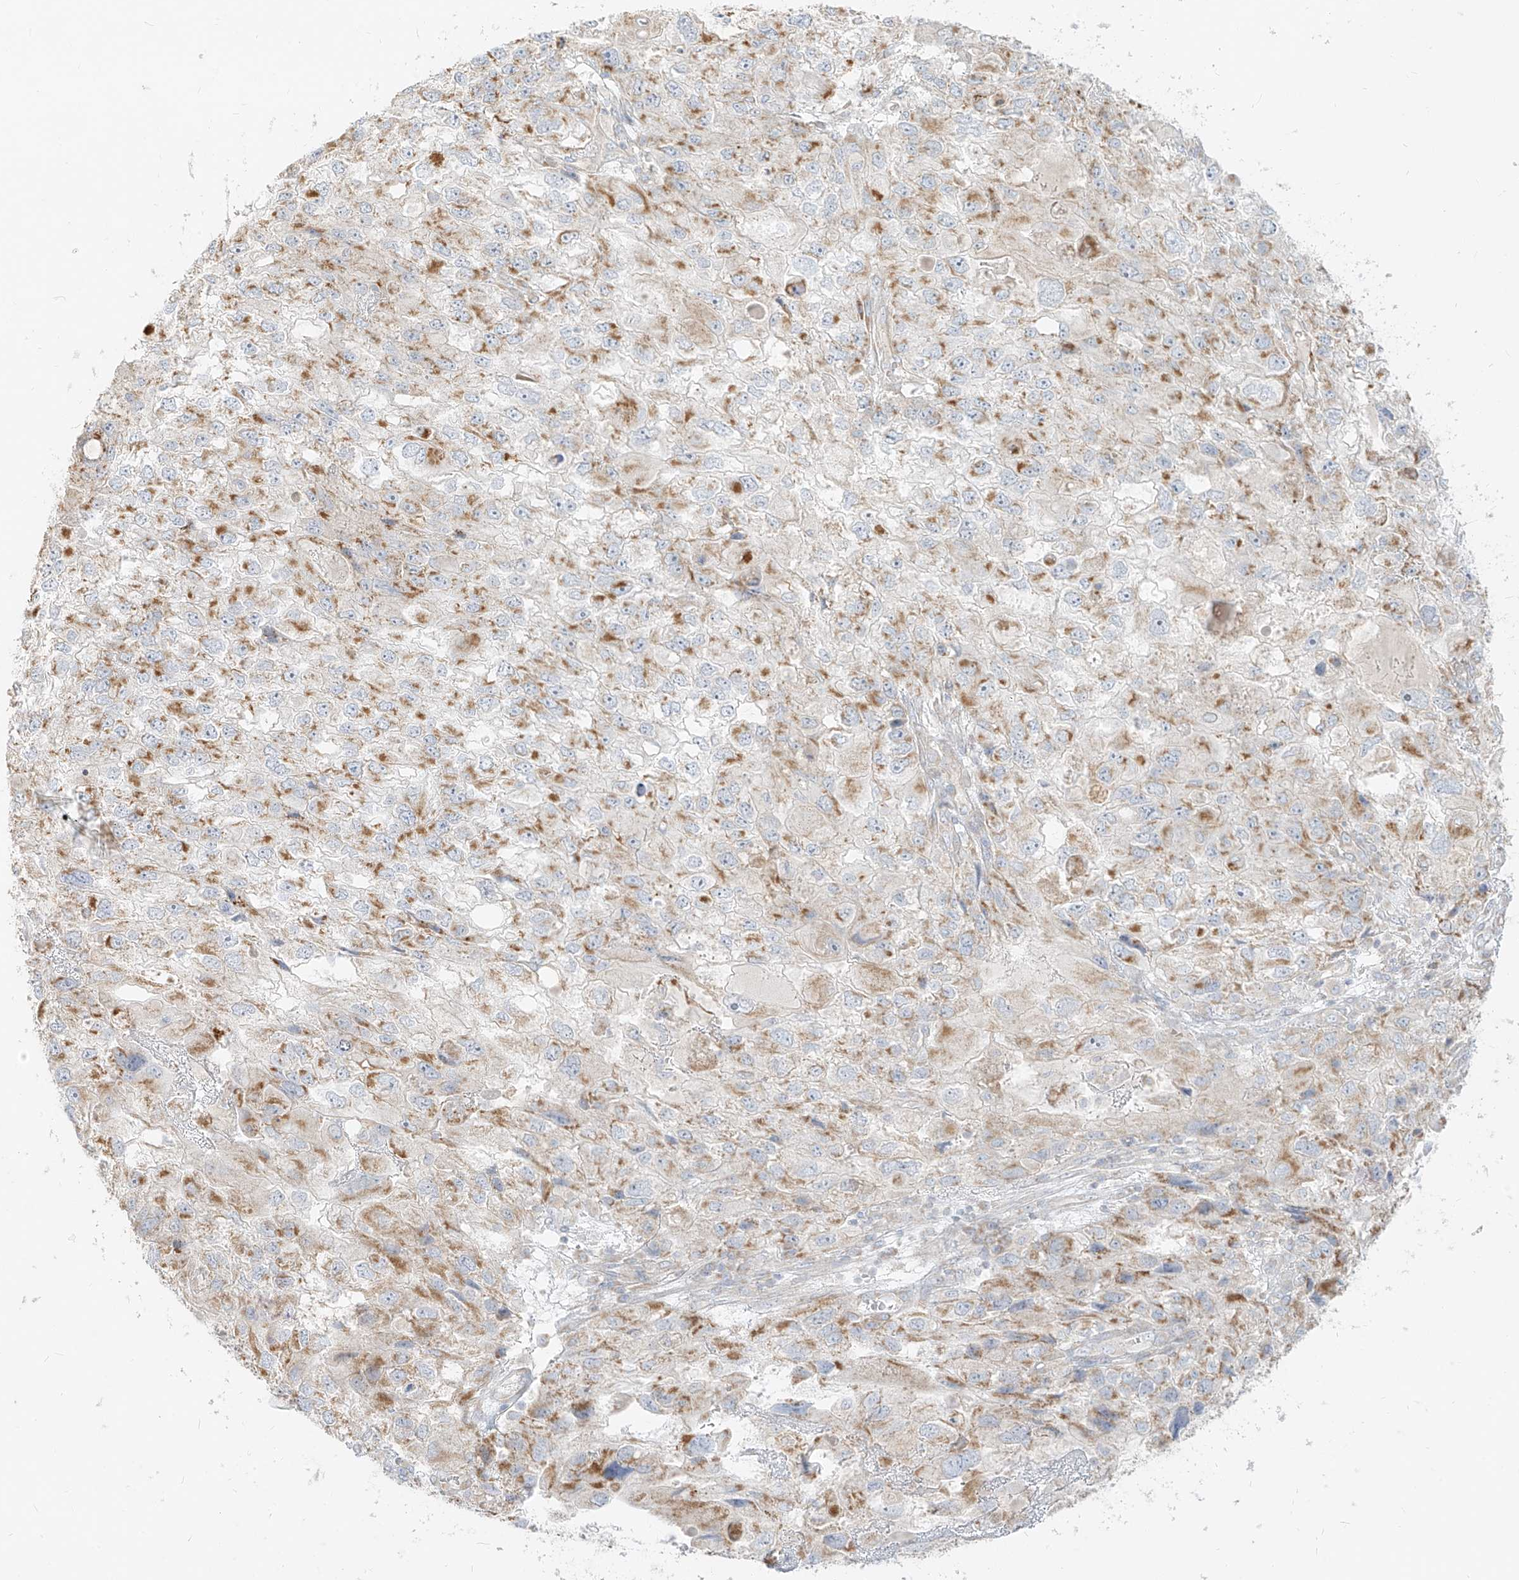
{"staining": {"intensity": "moderate", "quantity": "25%-75%", "location": "cytoplasmic/membranous"}, "tissue": "endometrial cancer", "cell_type": "Tumor cells", "image_type": "cancer", "snomed": [{"axis": "morphology", "description": "Adenocarcinoma, NOS"}, {"axis": "topography", "description": "Endometrium"}], "caption": "There is medium levels of moderate cytoplasmic/membranous expression in tumor cells of endometrial cancer, as demonstrated by immunohistochemical staining (brown color).", "gene": "ZIM3", "patient": {"sex": "female", "age": 49}}